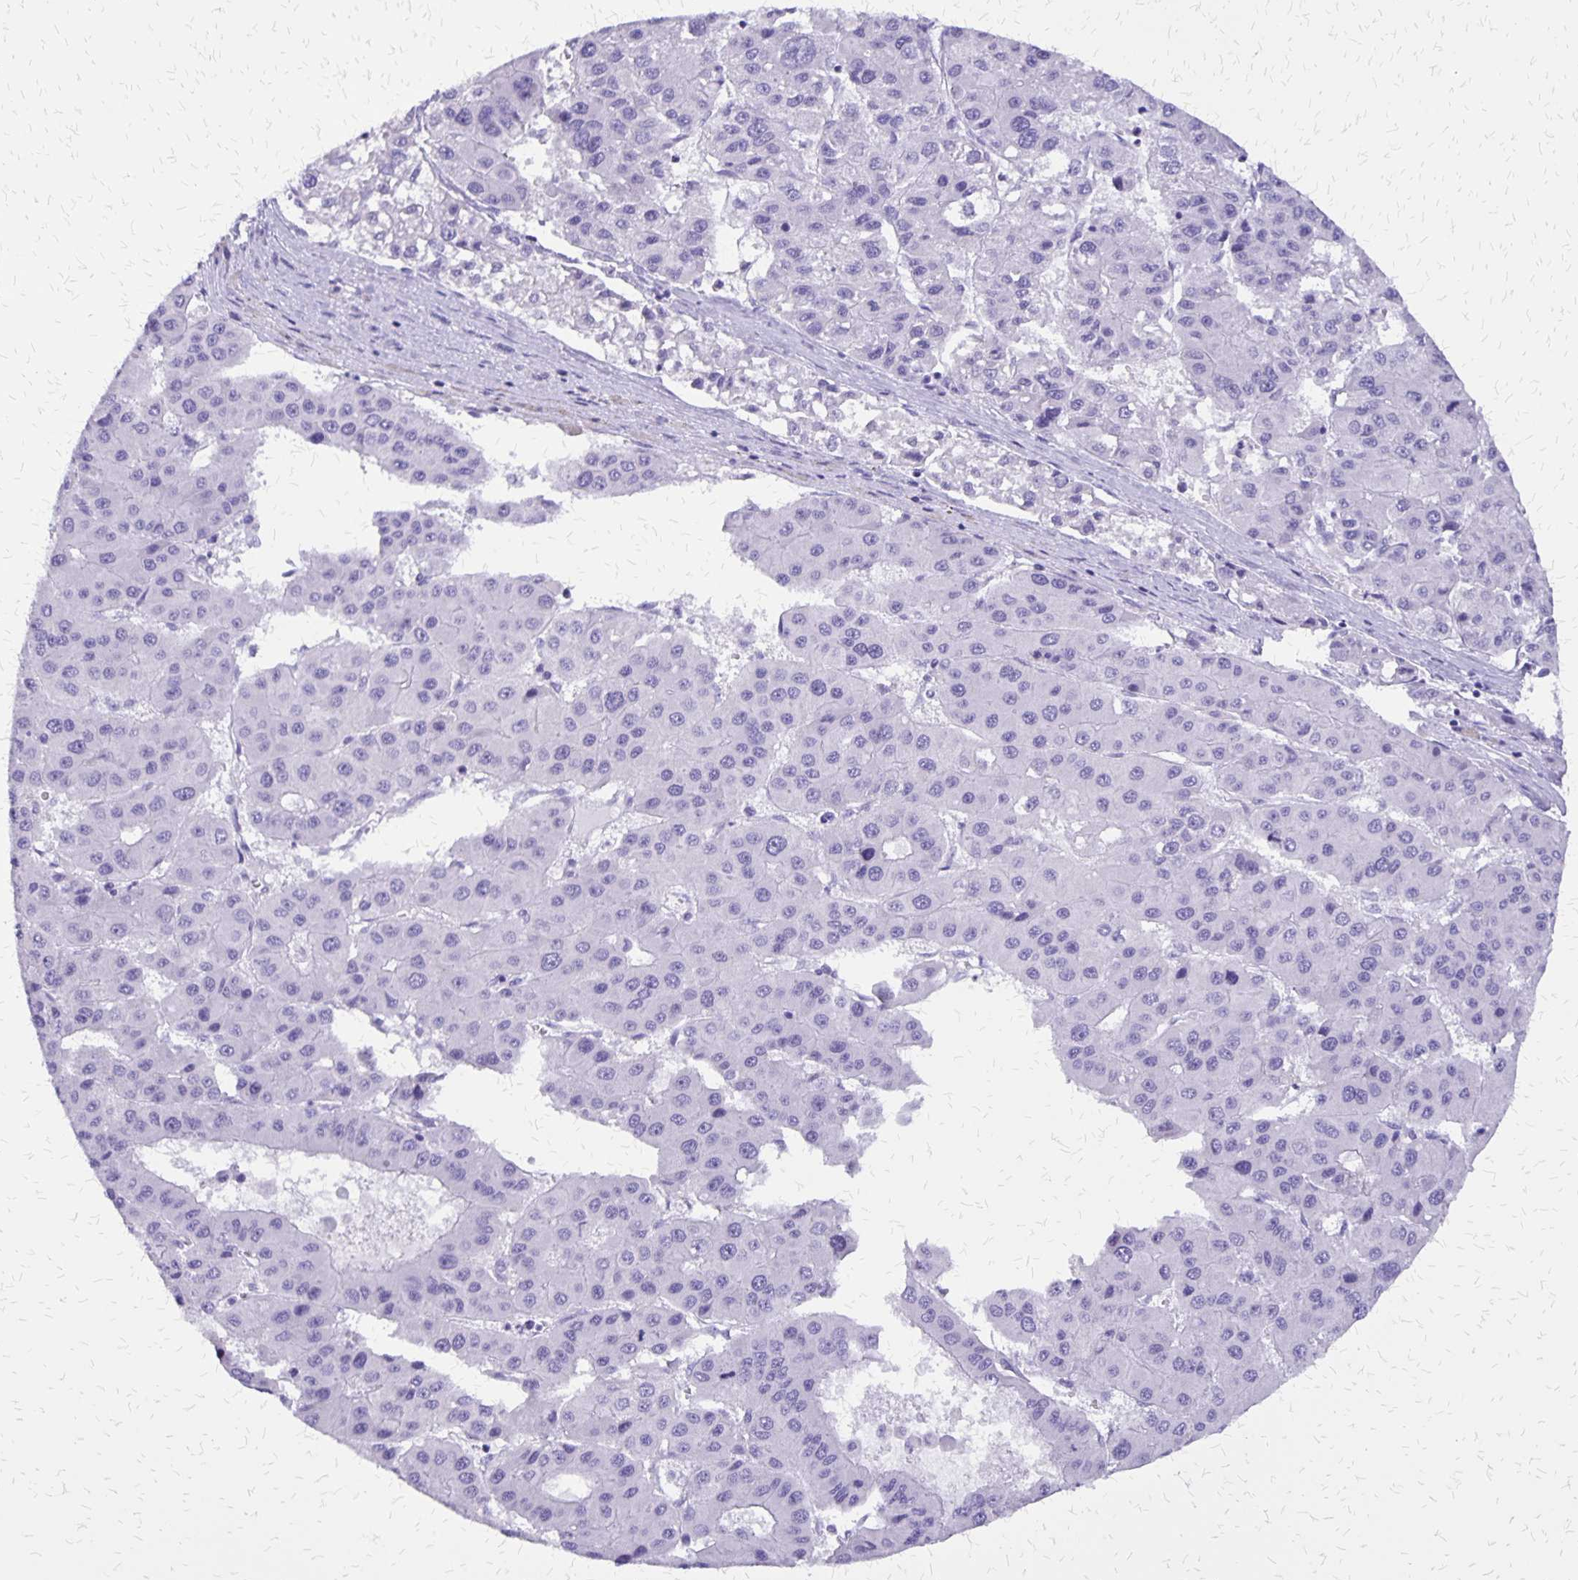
{"staining": {"intensity": "negative", "quantity": "none", "location": "none"}, "tissue": "liver cancer", "cell_type": "Tumor cells", "image_type": "cancer", "snomed": [{"axis": "morphology", "description": "Carcinoma, Hepatocellular, NOS"}, {"axis": "topography", "description": "Liver"}], "caption": "Immunohistochemical staining of liver hepatocellular carcinoma demonstrates no significant positivity in tumor cells. (DAB immunohistochemistry, high magnification).", "gene": "SLC13A2", "patient": {"sex": "male", "age": 73}}